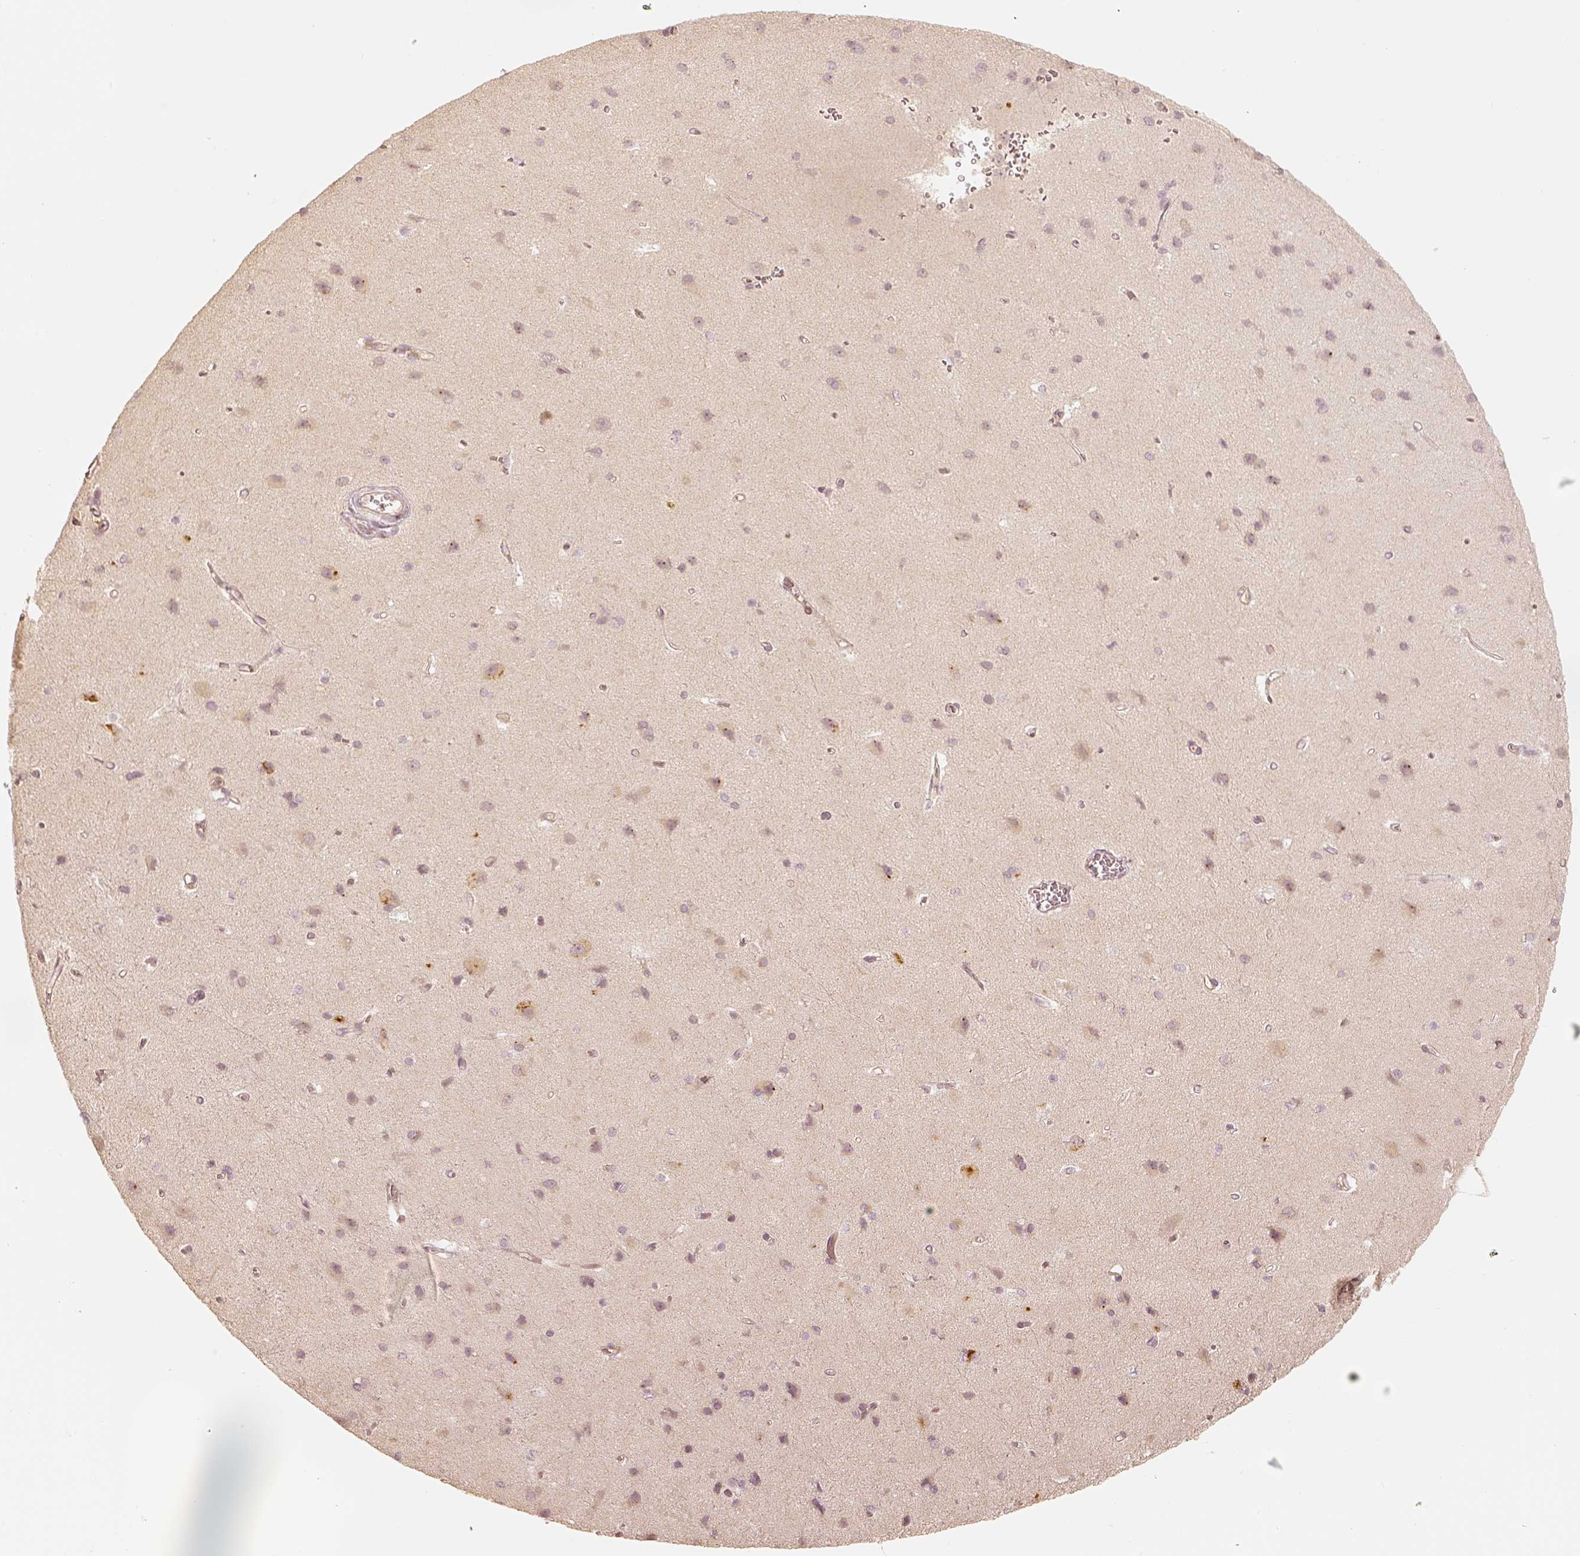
{"staining": {"intensity": "weak", "quantity": "<25%", "location": "cytoplasmic/membranous"}, "tissue": "cerebral cortex", "cell_type": "Endothelial cells", "image_type": "normal", "snomed": [{"axis": "morphology", "description": "Normal tissue, NOS"}, {"axis": "topography", "description": "Cerebral cortex"}], "caption": "The immunohistochemistry (IHC) micrograph has no significant expression in endothelial cells of cerebral cortex. Brightfield microscopy of immunohistochemistry stained with DAB (3,3'-diaminobenzidine) (brown) and hematoxylin (blue), captured at high magnification.", "gene": "GORASP2", "patient": {"sex": "male", "age": 37}}